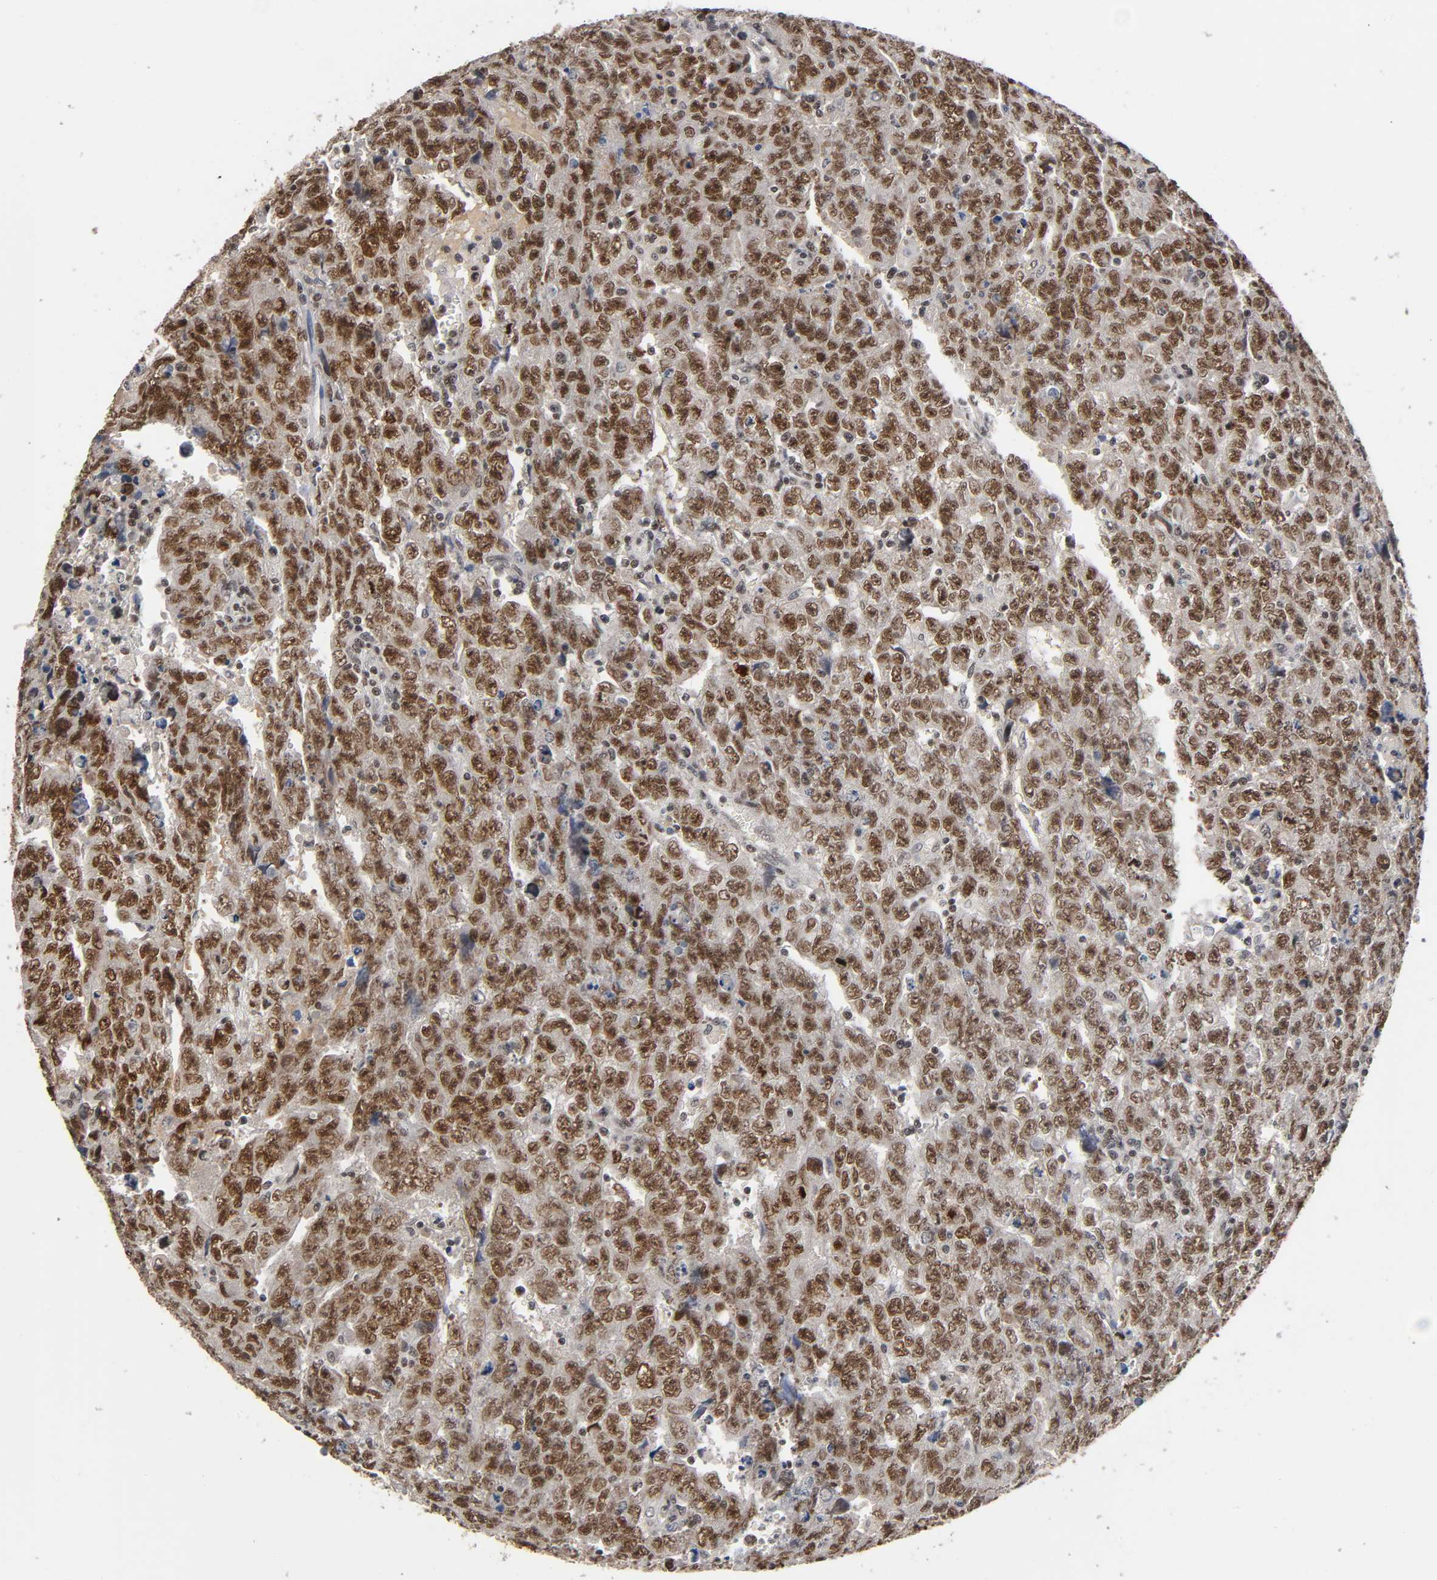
{"staining": {"intensity": "strong", "quantity": ">75%", "location": "cytoplasmic/membranous,nuclear"}, "tissue": "testis cancer", "cell_type": "Tumor cells", "image_type": "cancer", "snomed": [{"axis": "morphology", "description": "Carcinoma, Embryonal, NOS"}, {"axis": "topography", "description": "Testis"}], "caption": "The image shows a brown stain indicating the presence of a protein in the cytoplasmic/membranous and nuclear of tumor cells in testis cancer (embryonal carcinoma).", "gene": "ZNF384", "patient": {"sex": "male", "age": 28}}